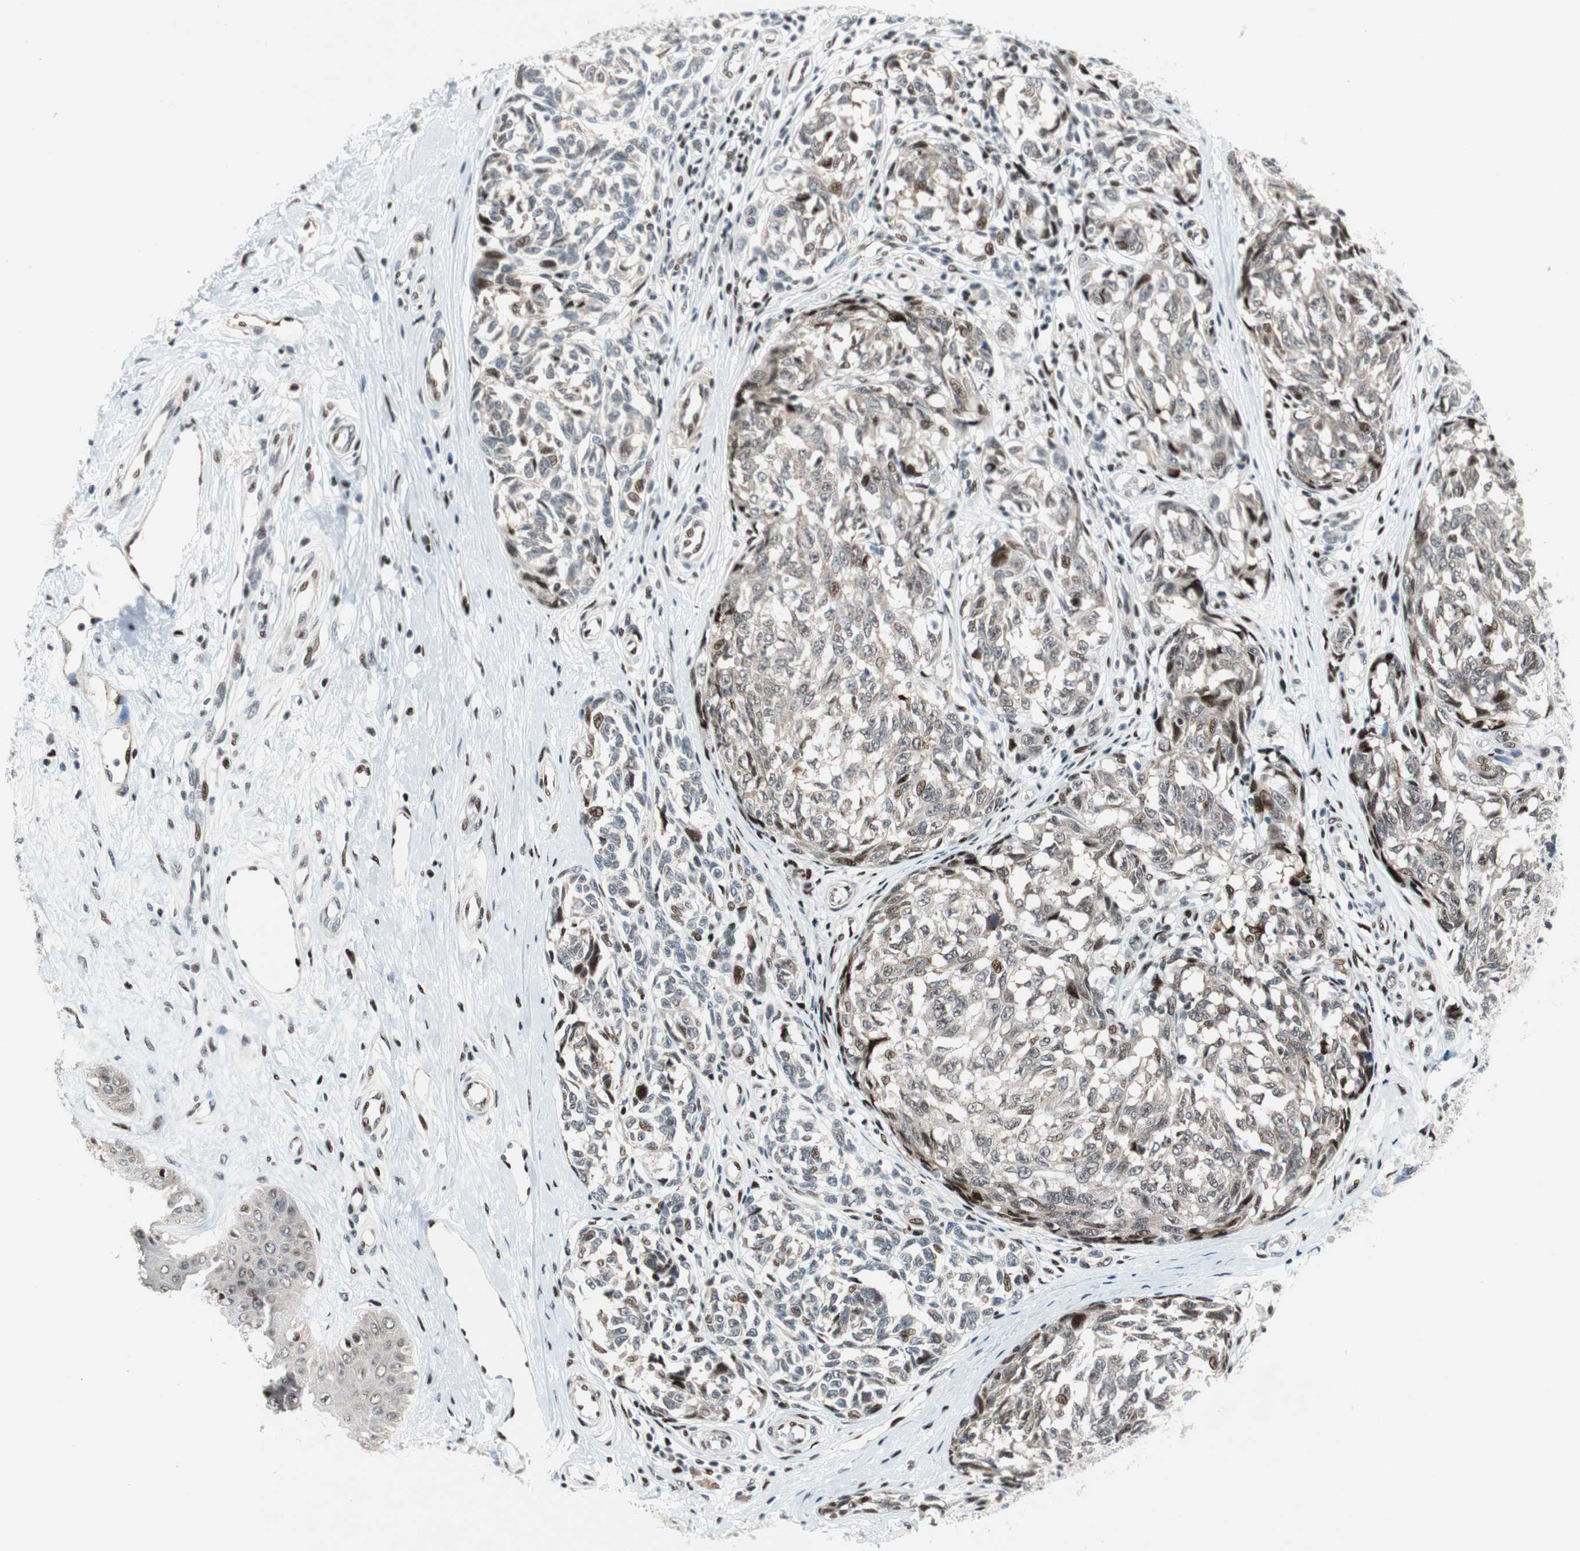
{"staining": {"intensity": "moderate", "quantity": "<25%", "location": "nuclear"}, "tissue": "melanoma", "cell_type": "Tumor cells", "image_type": "cancer", "snomed": [{"axis": "morphology", "description": "Malignant melanoma, NOS"}, {"axis": "topography", "description": "Skin"}], "caption": "A low amount of moderate nuclear expression is present in approximately <25% of tumor cells in malignant melanoma tissue. Nuclei are stained in blue.", "gene": "FBXO44", "patient": {"sex": "female", "age": 64}}